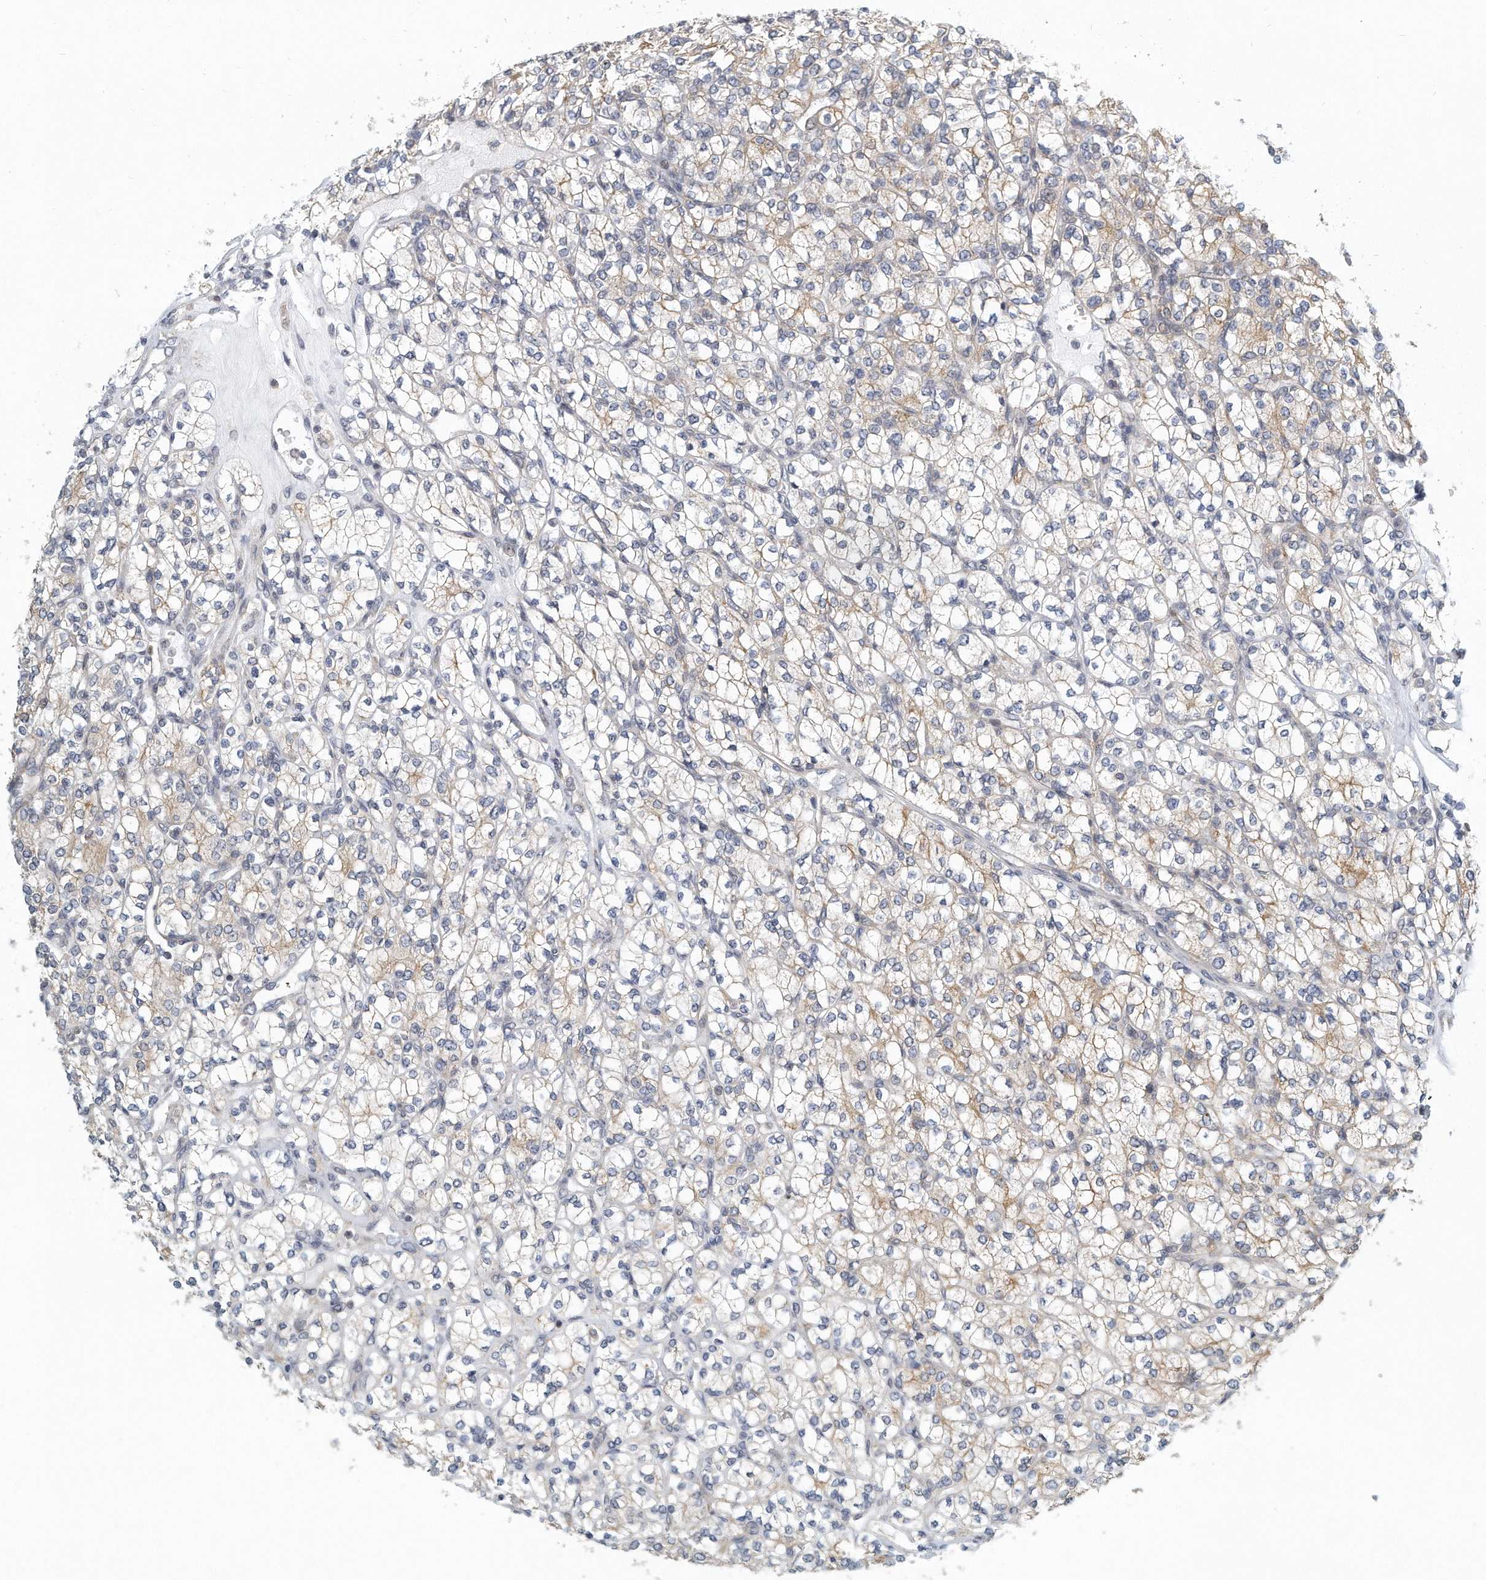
{"staining": {"intensity": "weak", "quantity": "25%-75%", "location": "cytoplasmic/membranous"}, "tissue": "renal cancer", "cell_type": "Tumor cells", "image_type": "cancer", "snomed": [{"axis": "morphology", "description": "Adenocarcinoma, NOS"}, {"axis": "topography", "description": "Kidney"}], "caption": "A micrograph of human renal cancer (adenocarcinoma) stained for a protein reveals weak cytoplasmic/membranous brown staining in tumor cells.", "gene": "VLDLR", "patient": {"sex": "male", "age": 77}}